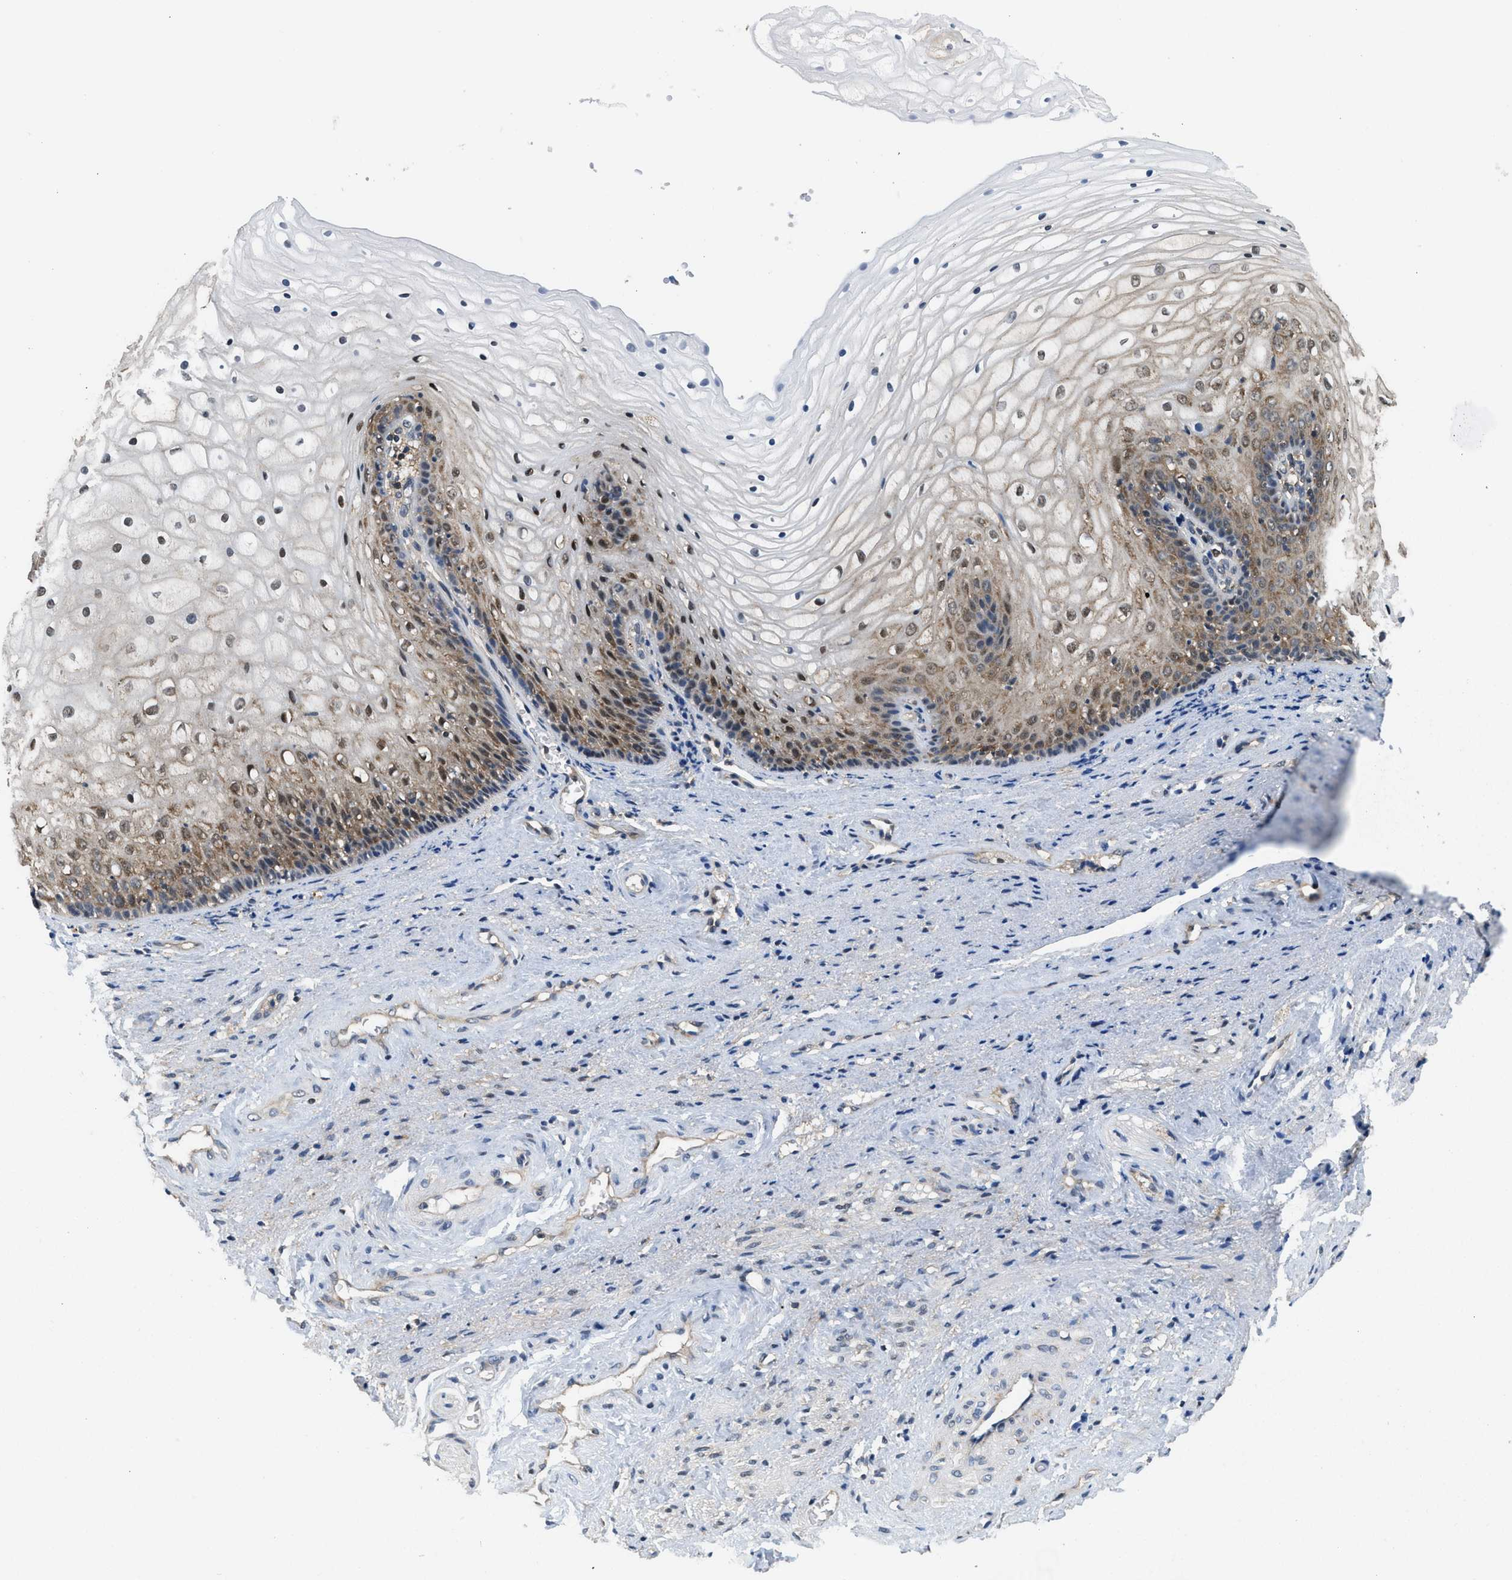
{"staining": {"intensity": "moderate", "quantity": "25%-75%", "location": "cytoplasmic/membranous,nuclear"}, "tissue": "vagina", "cell_type": "Squamous epithelial cells", "image_type": "normal", "snomed": [{"axis": "morphology", "description": "Normal tissue, NOS"}, {"axis": "topography", "description": "Vagina"}], "caption": "An IHC micrograph of unremarkable tissue is shown. Protein staining in brown shows moderate cytoplasmic/membranous,nuclear positivity in vagina within squamous epithelial cells.", "gene": "ATF7IP", "patient": {"sex": "female", "age": 34}}